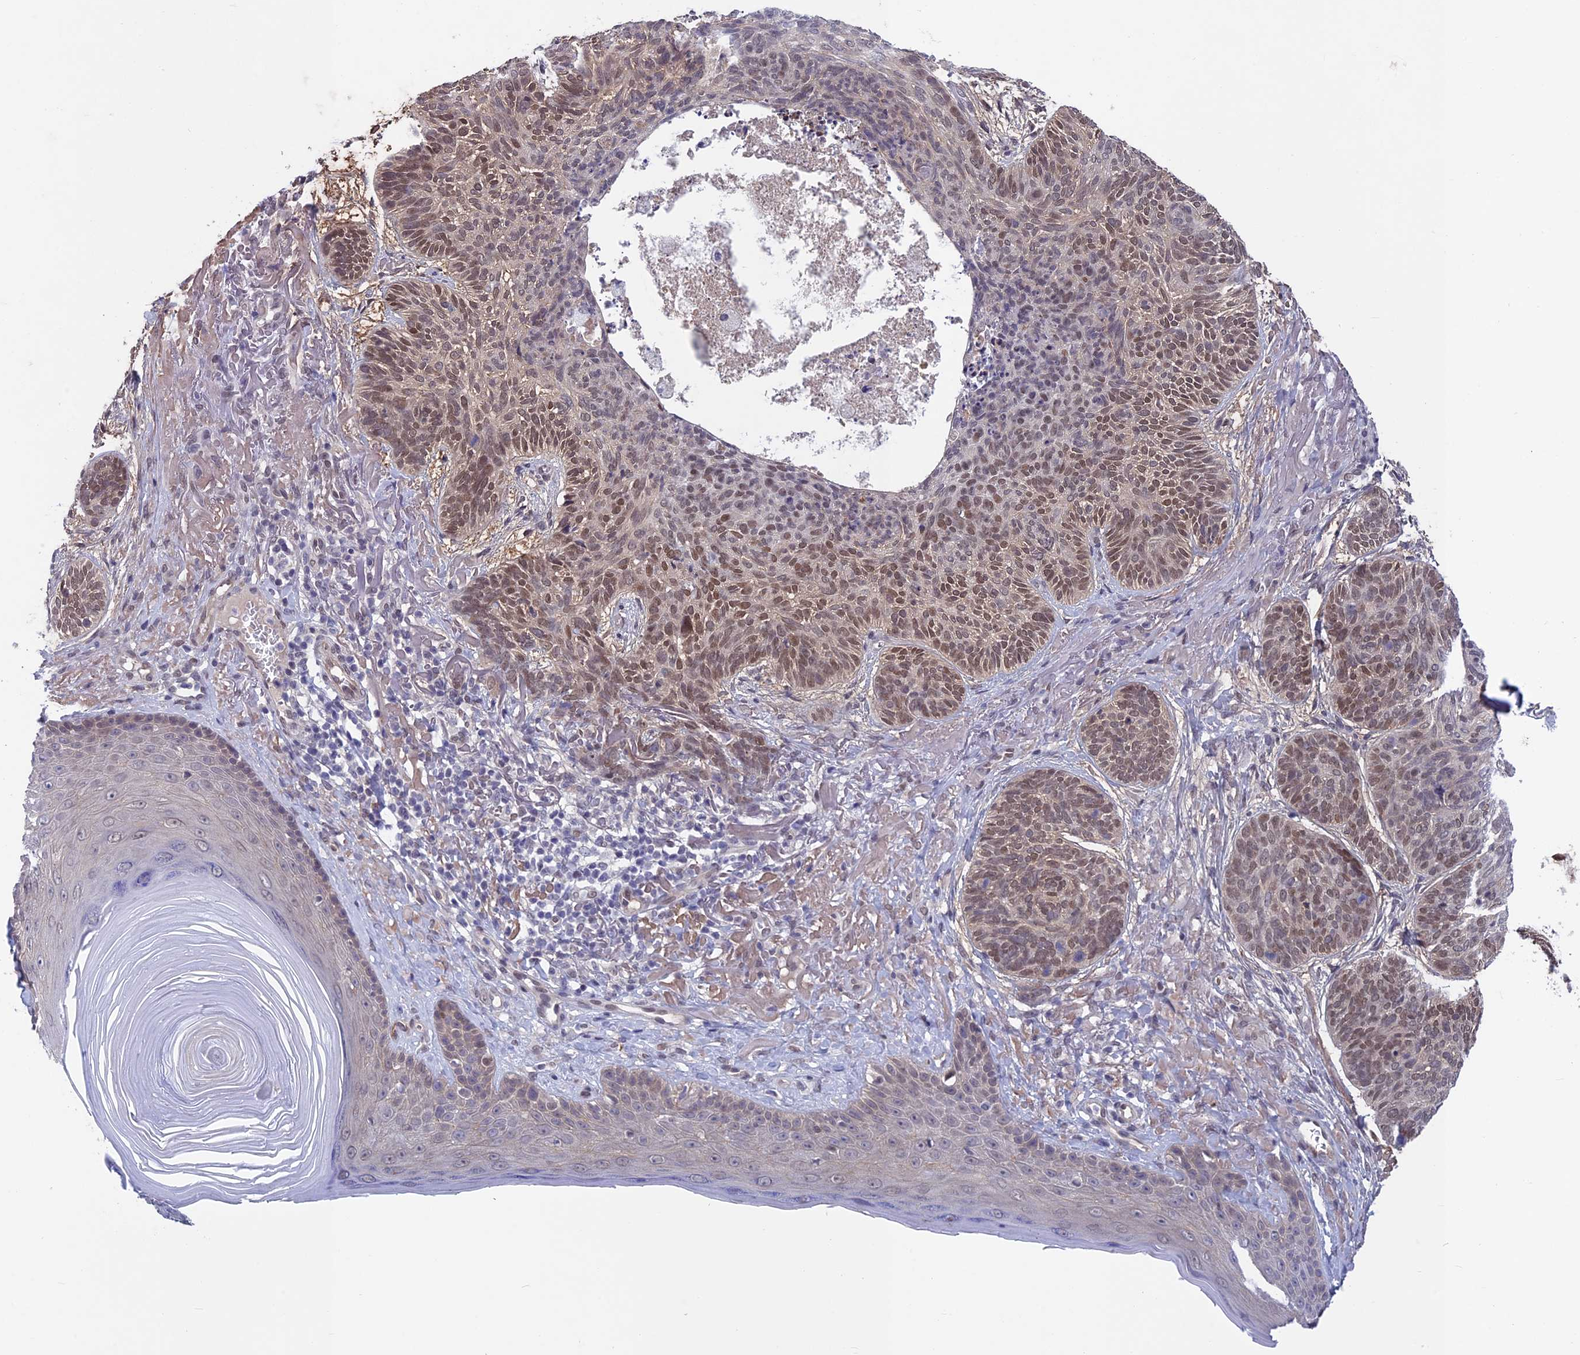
{"staining": {"intensity": "moderate", "quantity": ">75%", "location": "nuclear"}, "tissue": "skin cancer", "cell_type": "Tumor cells", "image_type": "cancer", "snomed": [{"axis": "morphology", "description": "Normal tissue, NOS"}, {"axis": "morphology", "description": "Basal cell carcinoma"}, {"axis": "topography", "description": "Skin"}], "caption": "Moderate nuclear staining is seen in approximately >75% of tumor cells in skin cancer. (IHC, brightfield microscopy, high magnification).", "gene": "FKBPL", "patient": {"sex": "male", "age": 66}}